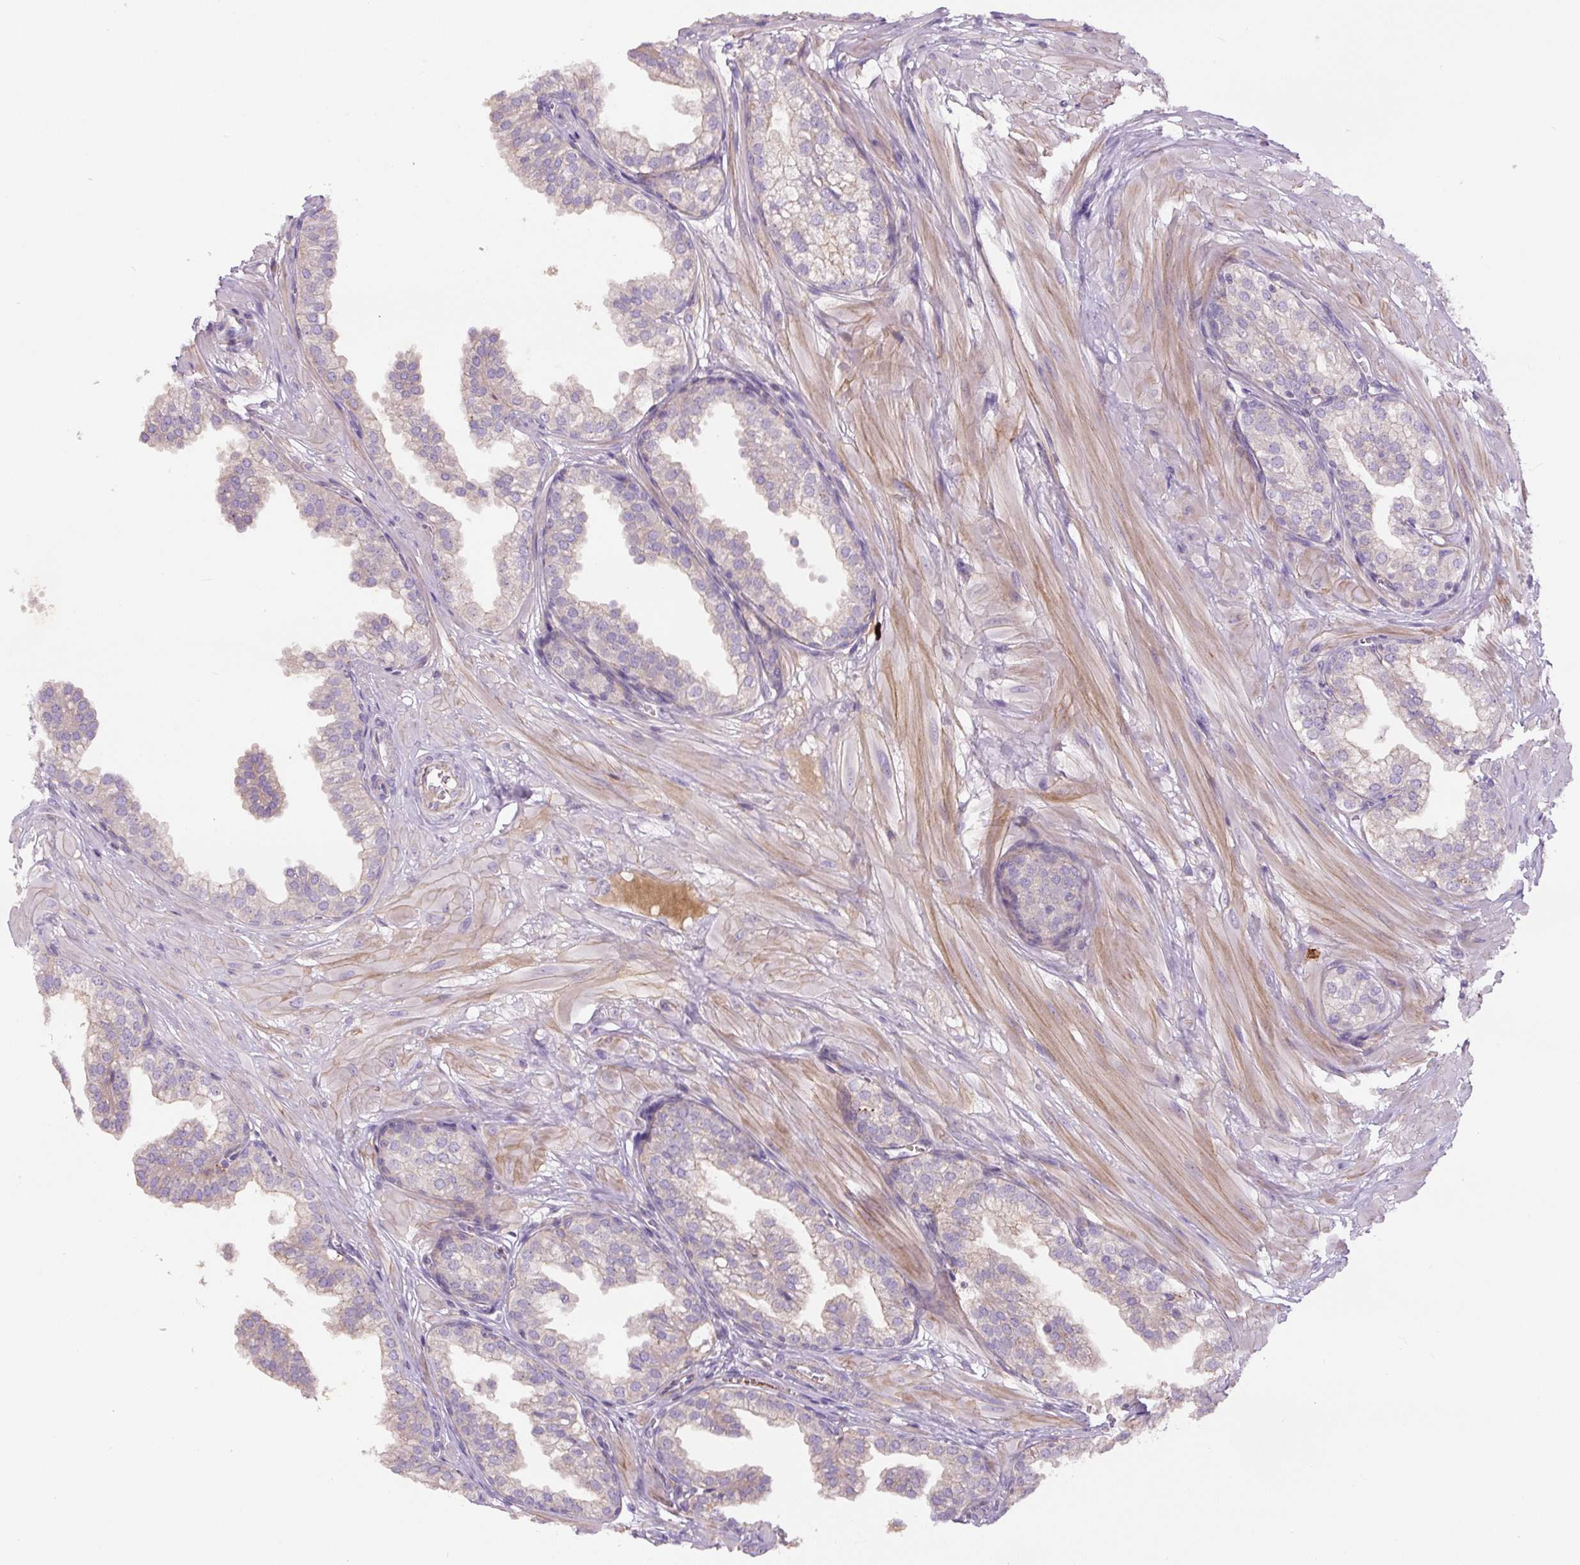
{"staining": {"intensity": "weak", "quantity": "<25%", "location": "cytoplasmic/membranous"}, "tissue": "prostate", "cell_type": "Glandular cells", "image_type": "normal", "snomed": [{"axis": "morphology", "description": "Normal tissue, NOS"}, {"axis": "topography", "description": "Prostate"}, {"axis": "topography", "description": "Peripheral nerve tissue"}], "caption": "Immunohistochemistry (IHC) of unremarkable human prostate exhibits no staining in glandular cells.", "gene": "CCNI2", "patient": {"sex": "male", "age": 55}}